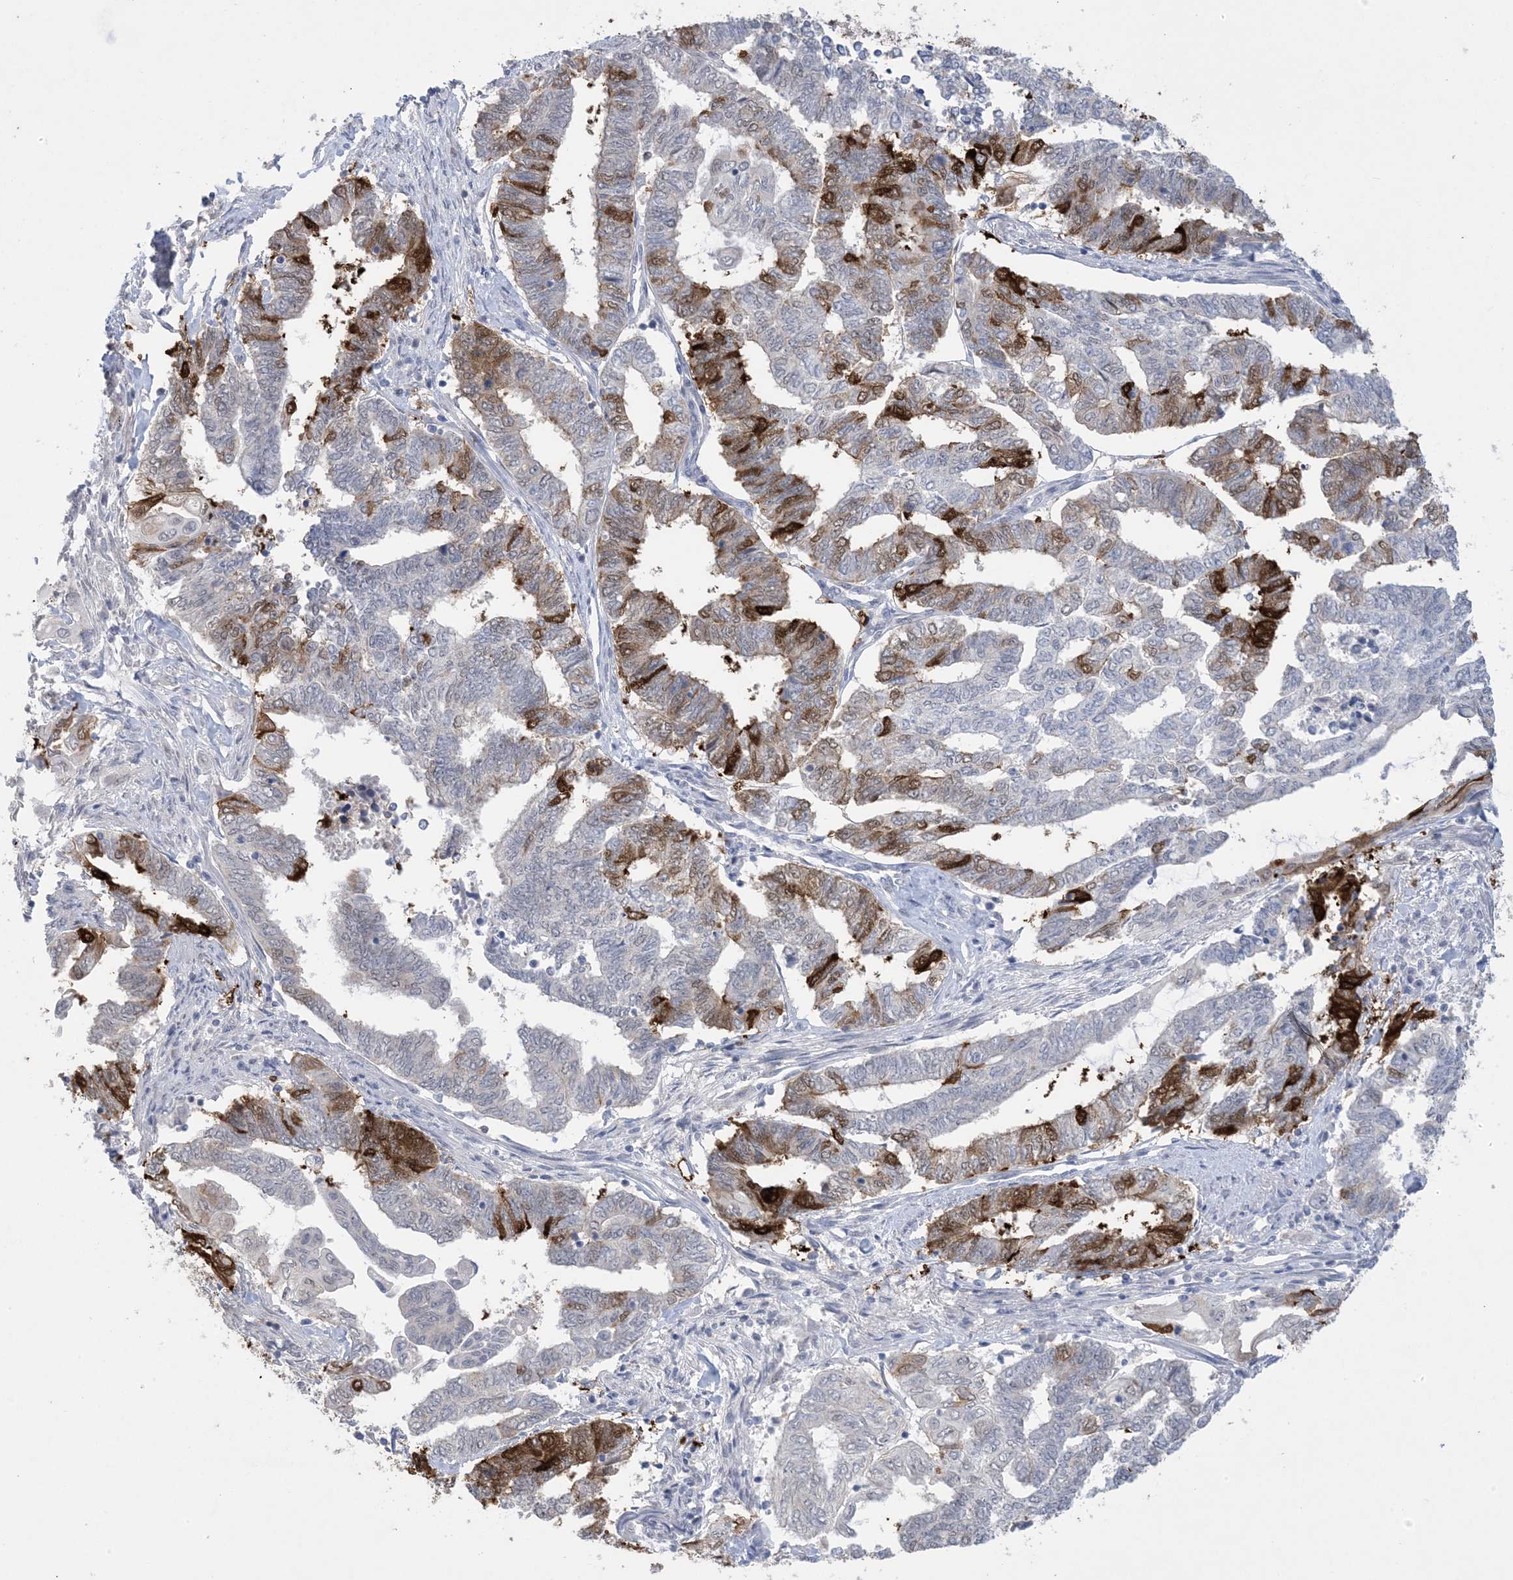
{"staining": {"intensity": "strong", "quantity": "<25%", "location": "cytoplasmic/membranous"}, "tissue": "endometrial cancer", "cell_type": "Tumor cells", "image_type": "cancer", "snomed": [{"axis": "morphology", "description": "Adenocarcinoma, NOS"}, {"axis": "topography", "description": "Uterus"}, {"axis": "topography", "description": "Endometrium"}], "caption": "The micrograph displays immunohistochemical staining of adenocarcinoma (endometrial). There is strong cytoplasmic/membranous positivity is seen in approximately <25% of tumor cells.", "gene": "HMGCS1", "patient": {"sex": "female", "age": 70}}